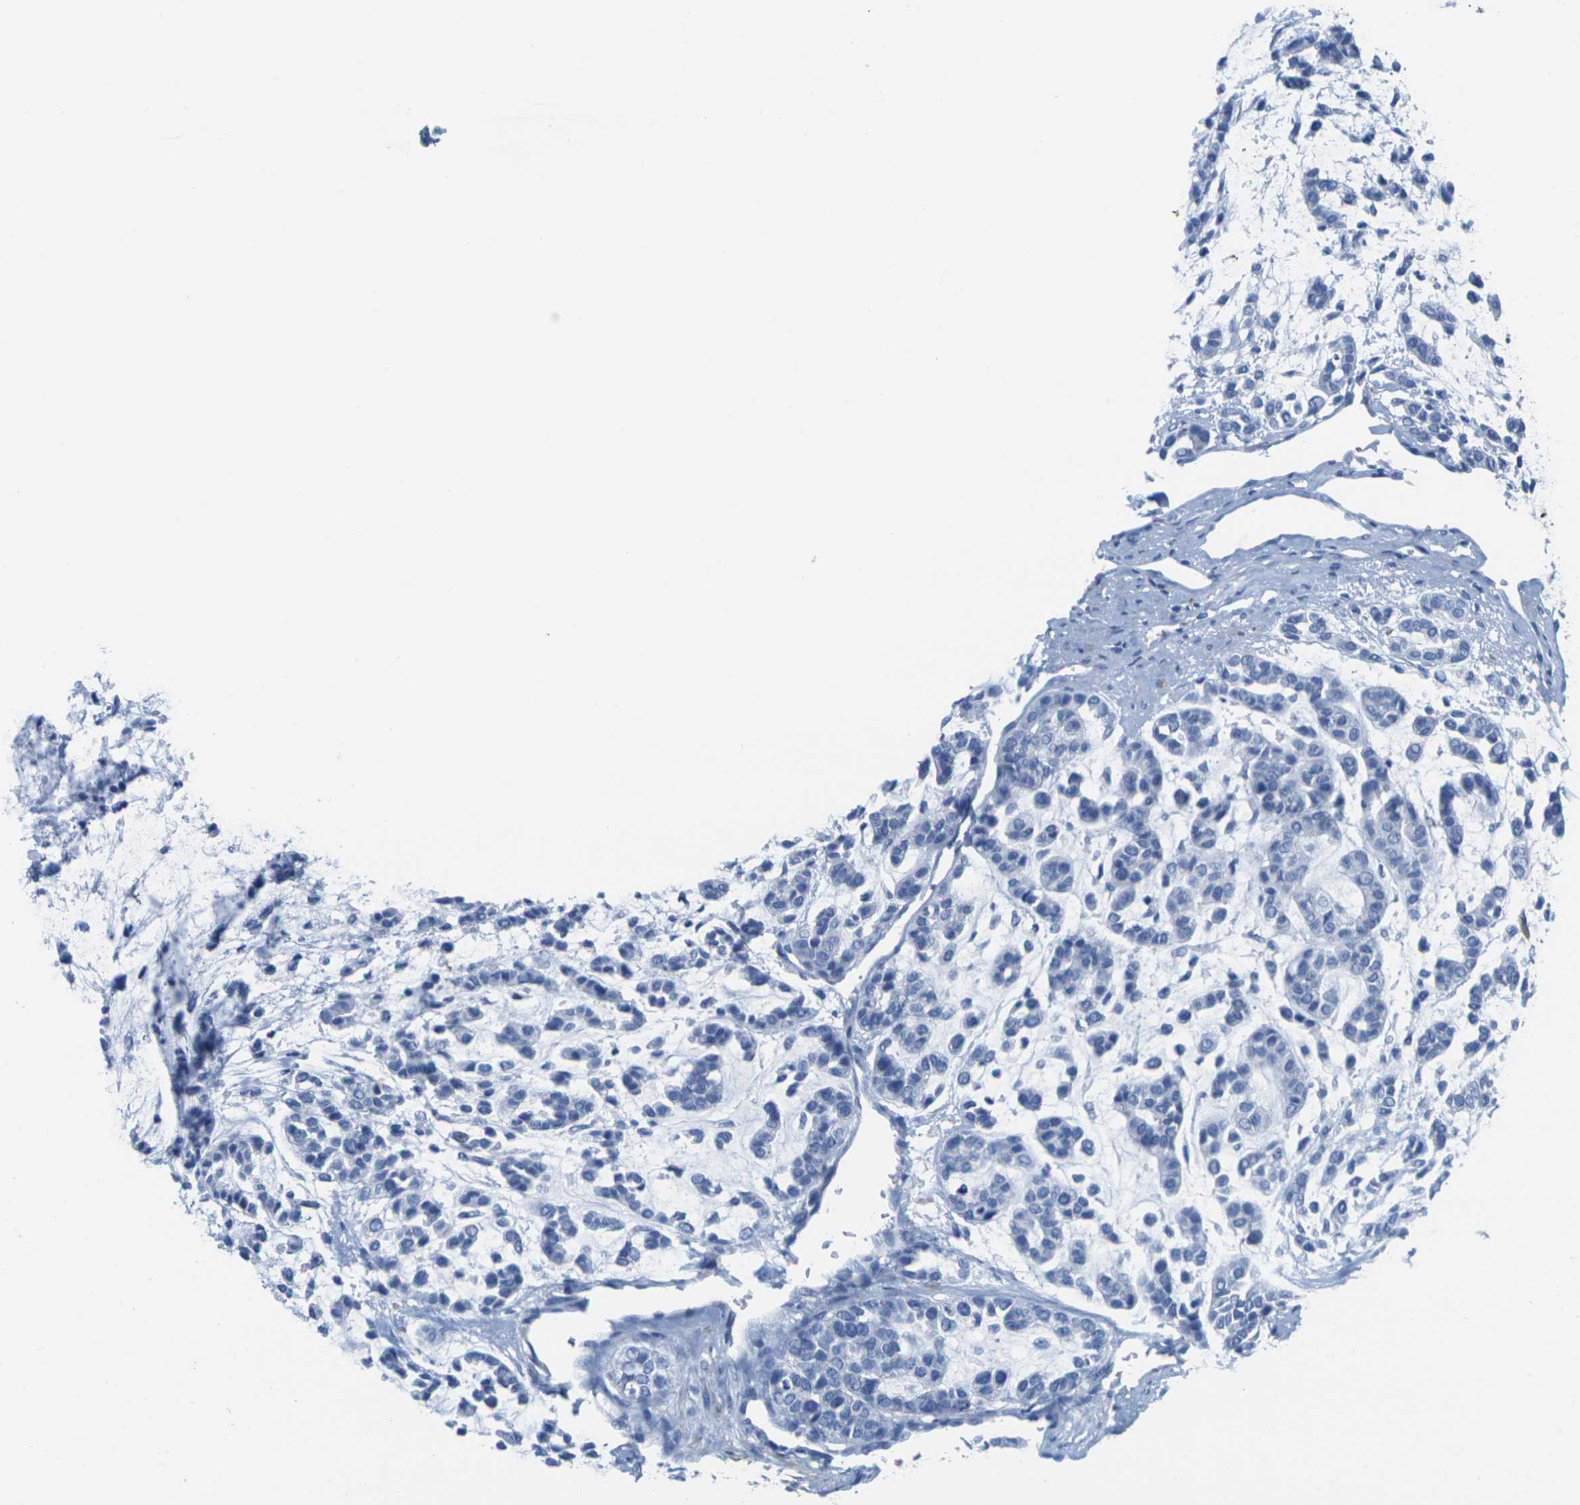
{"staining": {"intensity": "negative", "quantity": "none", "location": "none"}, "tissue": "head and neck cancer", "cell_type": "Tumor cells", "image_type": "cancer", "snomed": [{"axis": "morphology", "description": "Adenocarcinoma, NOS"}, {"axis": "morphology", "description": "Adenoma, NOS"}, {"axis": "topography", "description": "Head-Neck"}], "caption": "Tumor cells are negative for protein expression in human adenocarcinoma (head and neck). (Immunohistochemistry (ihc), brightfield microscopy, high magnification).", "gene": "CNN1", "patient": {"sex": "female", "age": 55}}